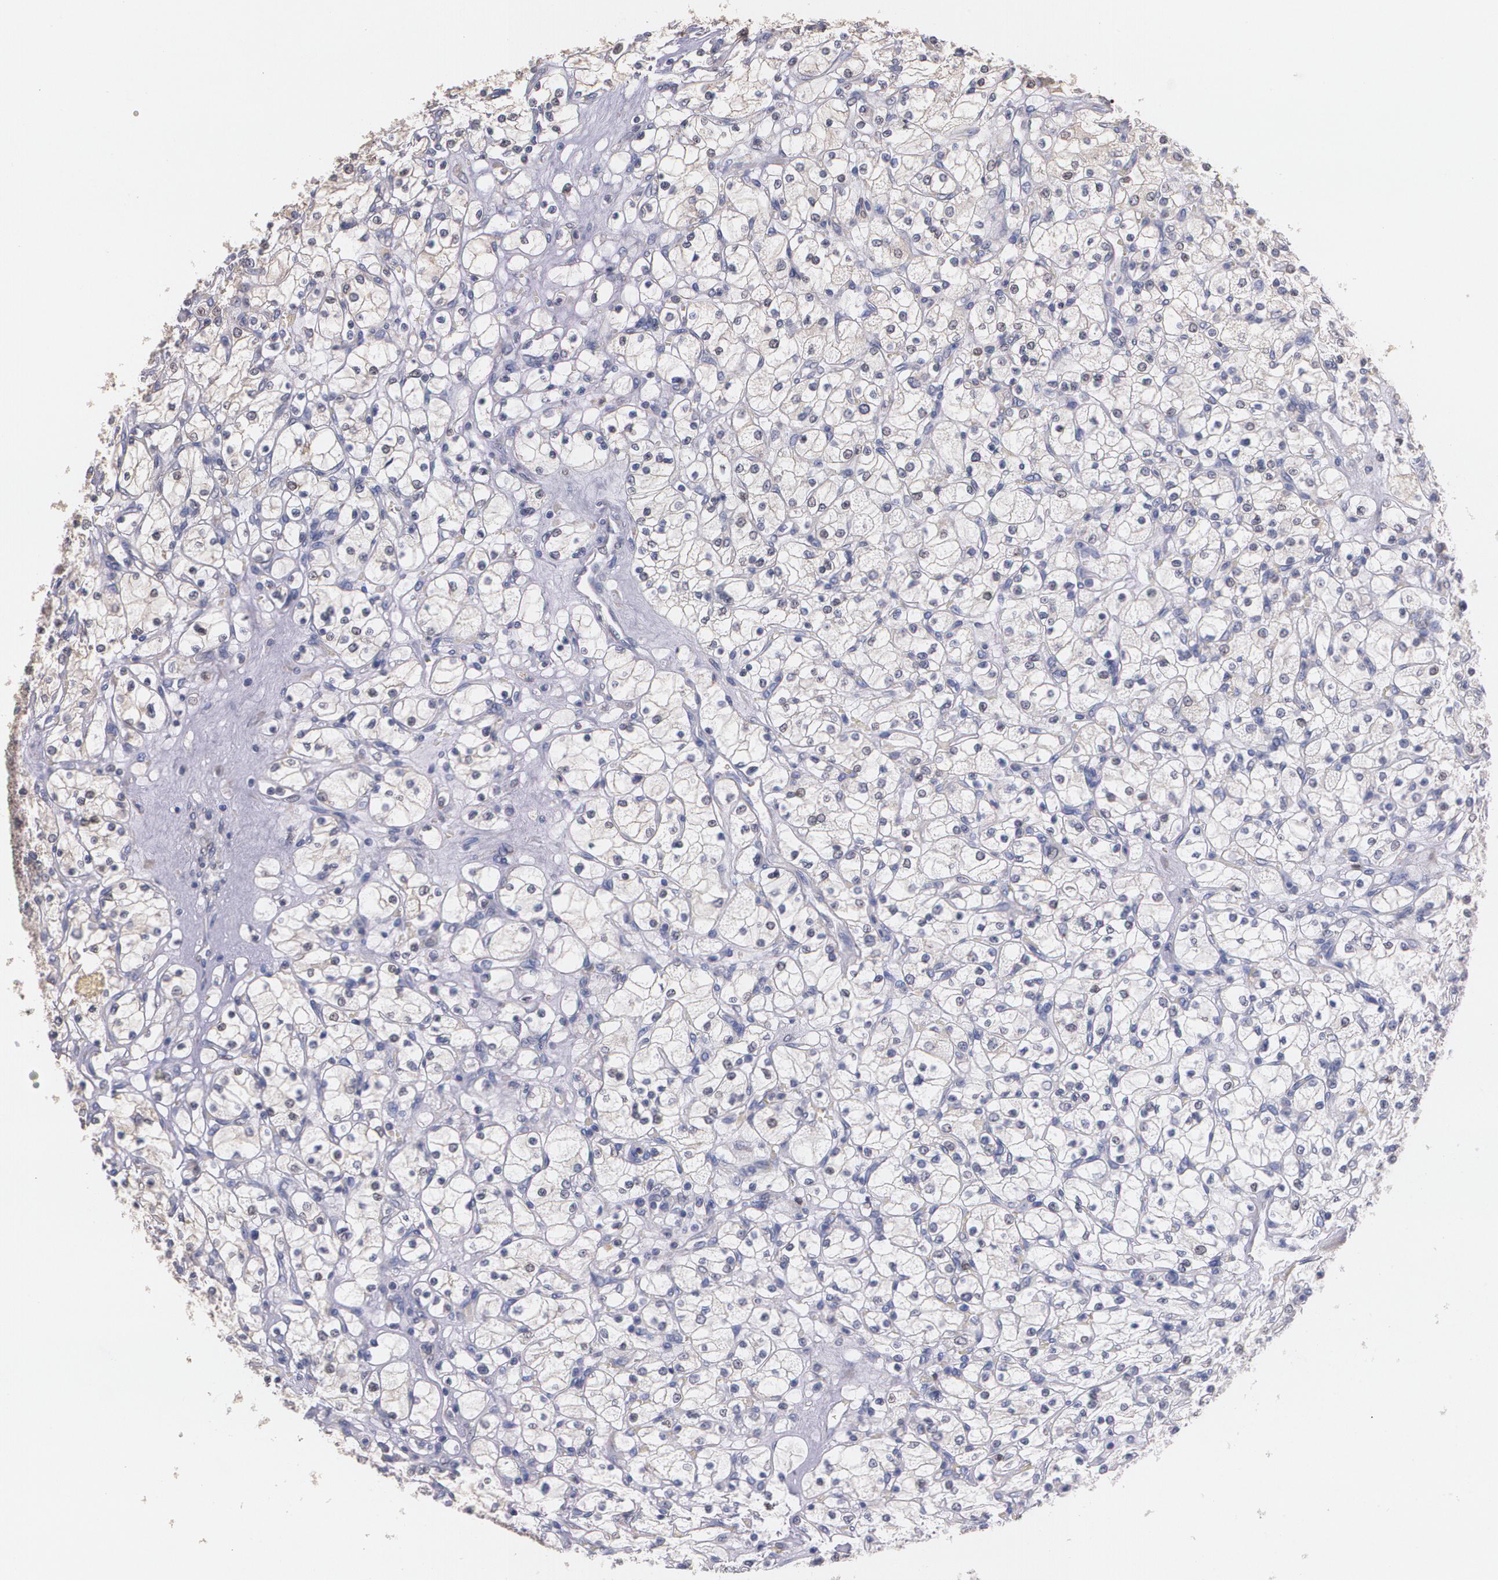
{"staining": {"intensity": "negative", "quantity": "none", "location": "none"}, "tissue": "renal cancer", "cell_type": "Tumor cells", "image_type": "cancer", "snomed": [{"axis": "morphology", "description": "Adenocarcinoma, NOS"}, {"axis": "topography", "description": "Kidney"}], "caption": "An image of renal adenocarcinoma stained for a protein exhibits no brown staining in tumor cells.", "gene": "ATF3", "patient": {"sex": "female", "age": 83}}